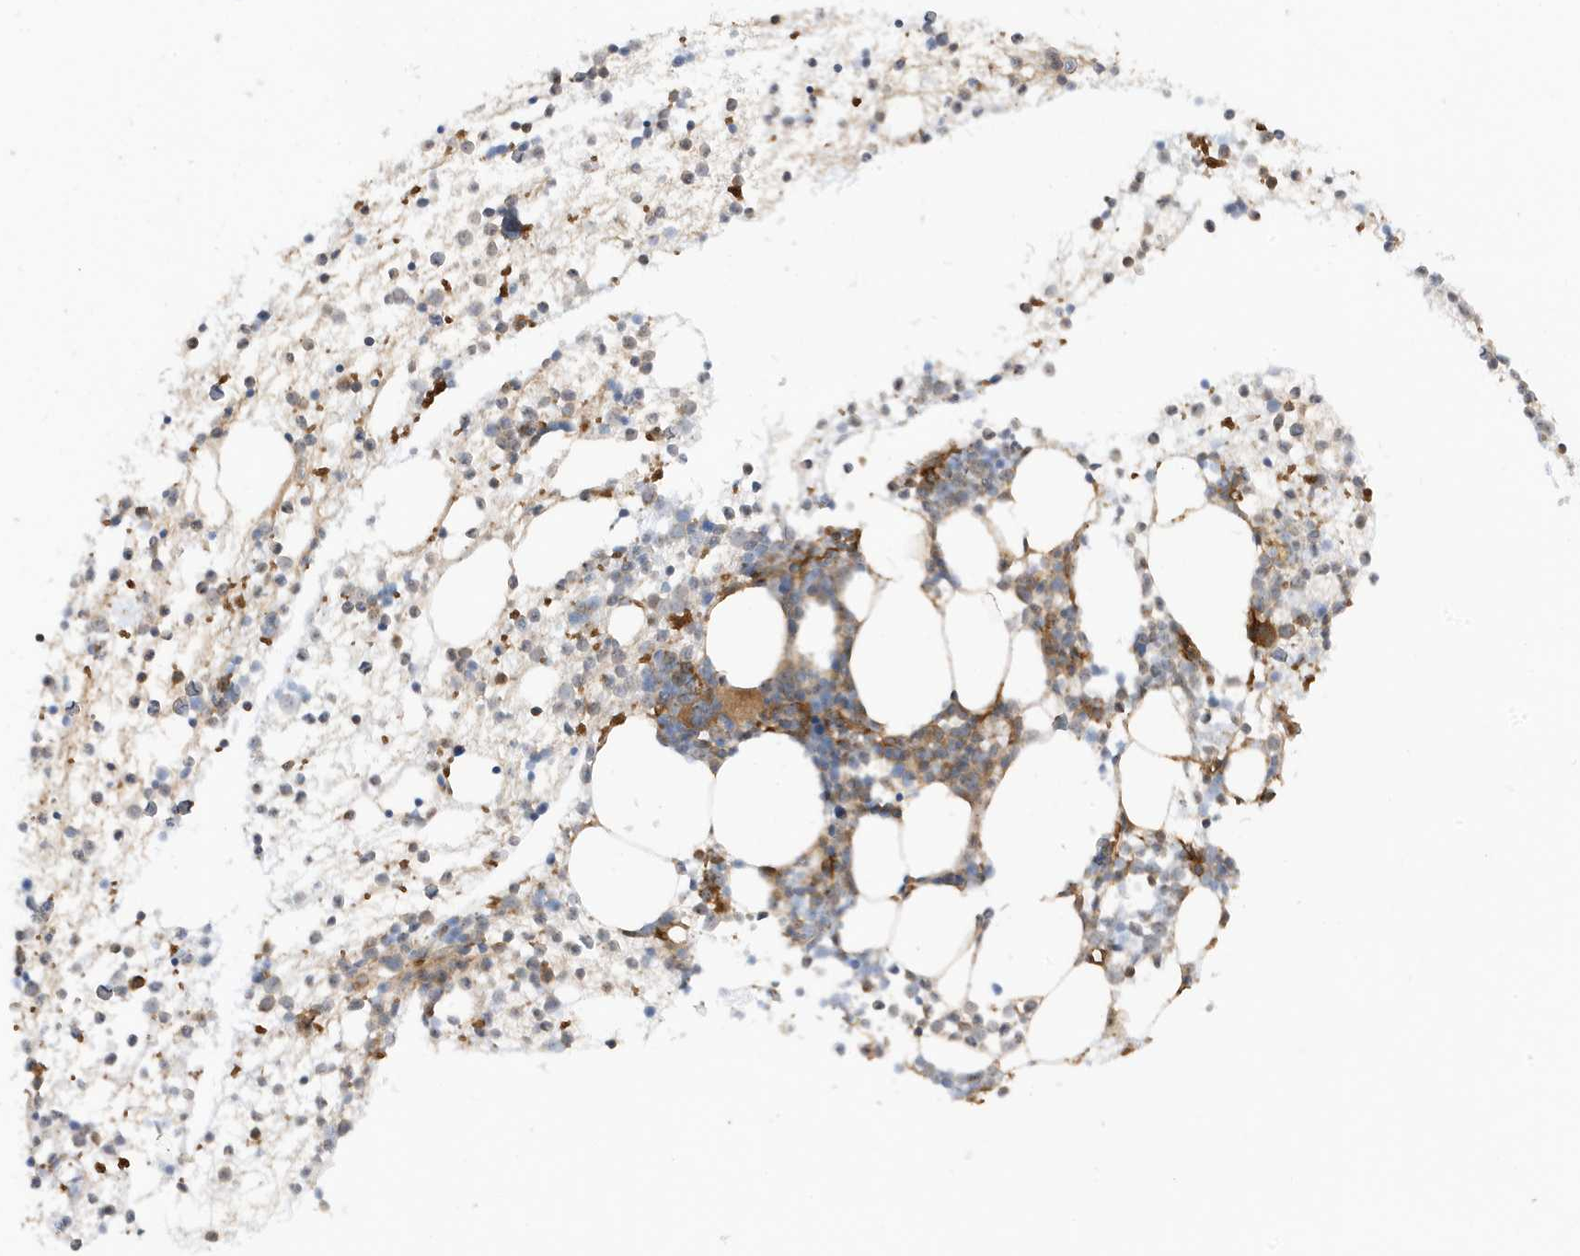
{"staining": {"intensity": "moderate", "quantity": "25%-75%", "location": "cytoplasmic/membranous"}, "tissue": "bone marrow", "cell_type": "Hematopoietic cells", "image_type": "normal", "snomed": [{"axis": "morphology", "description": "Normal tissue, NOS"}, {"axis": "topography", "description": "Bone marrow"}], "caption": "Brown immunohistochemical staining in normal human bone marrow shows moderate cytoplasmic/membranous positivity in about 25%-75% of hematopoietic cells.", "gene": "CDC42EP3", "patient": {"sex": "male", "age": 54}}